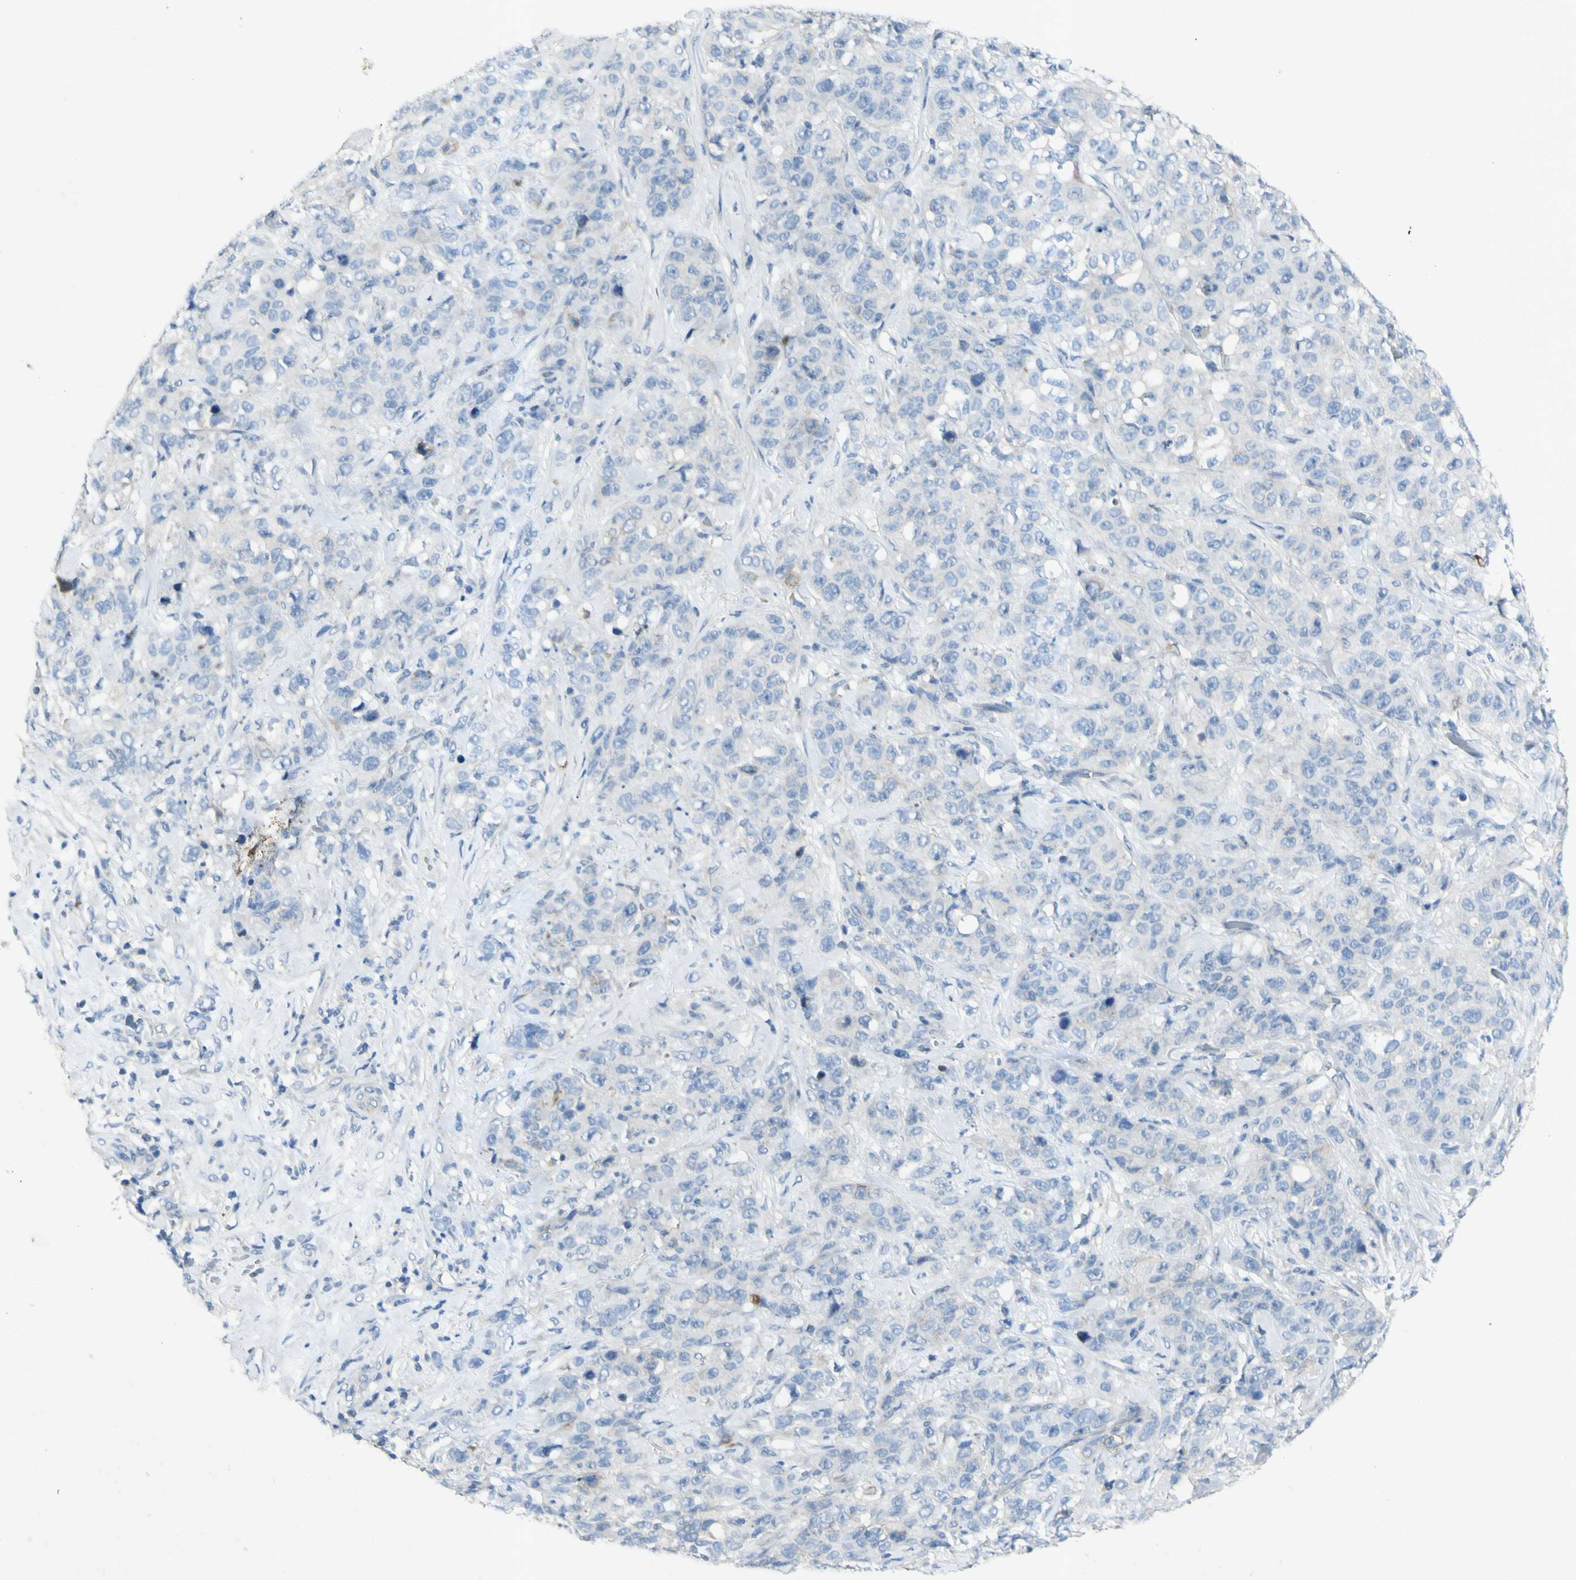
{"staining": {"intensity": "negative", "quantity": "none", "location": "none"}, "tissue": "stomach cancer", "cell_type": "Tumor cells", "image_type": "cancer", "snomed": [{"axis": "morphology", "description": "Adenocarcinoma, NOS"}, {"axis": "topography", "description": "Stomach"}], "caption": "Micrograph shows no significant protein staining in tumor cells of stomach cancer (adenocarcinoma).", "gene": "GDF15", "patient": {"sex": "male", "age": 48}}